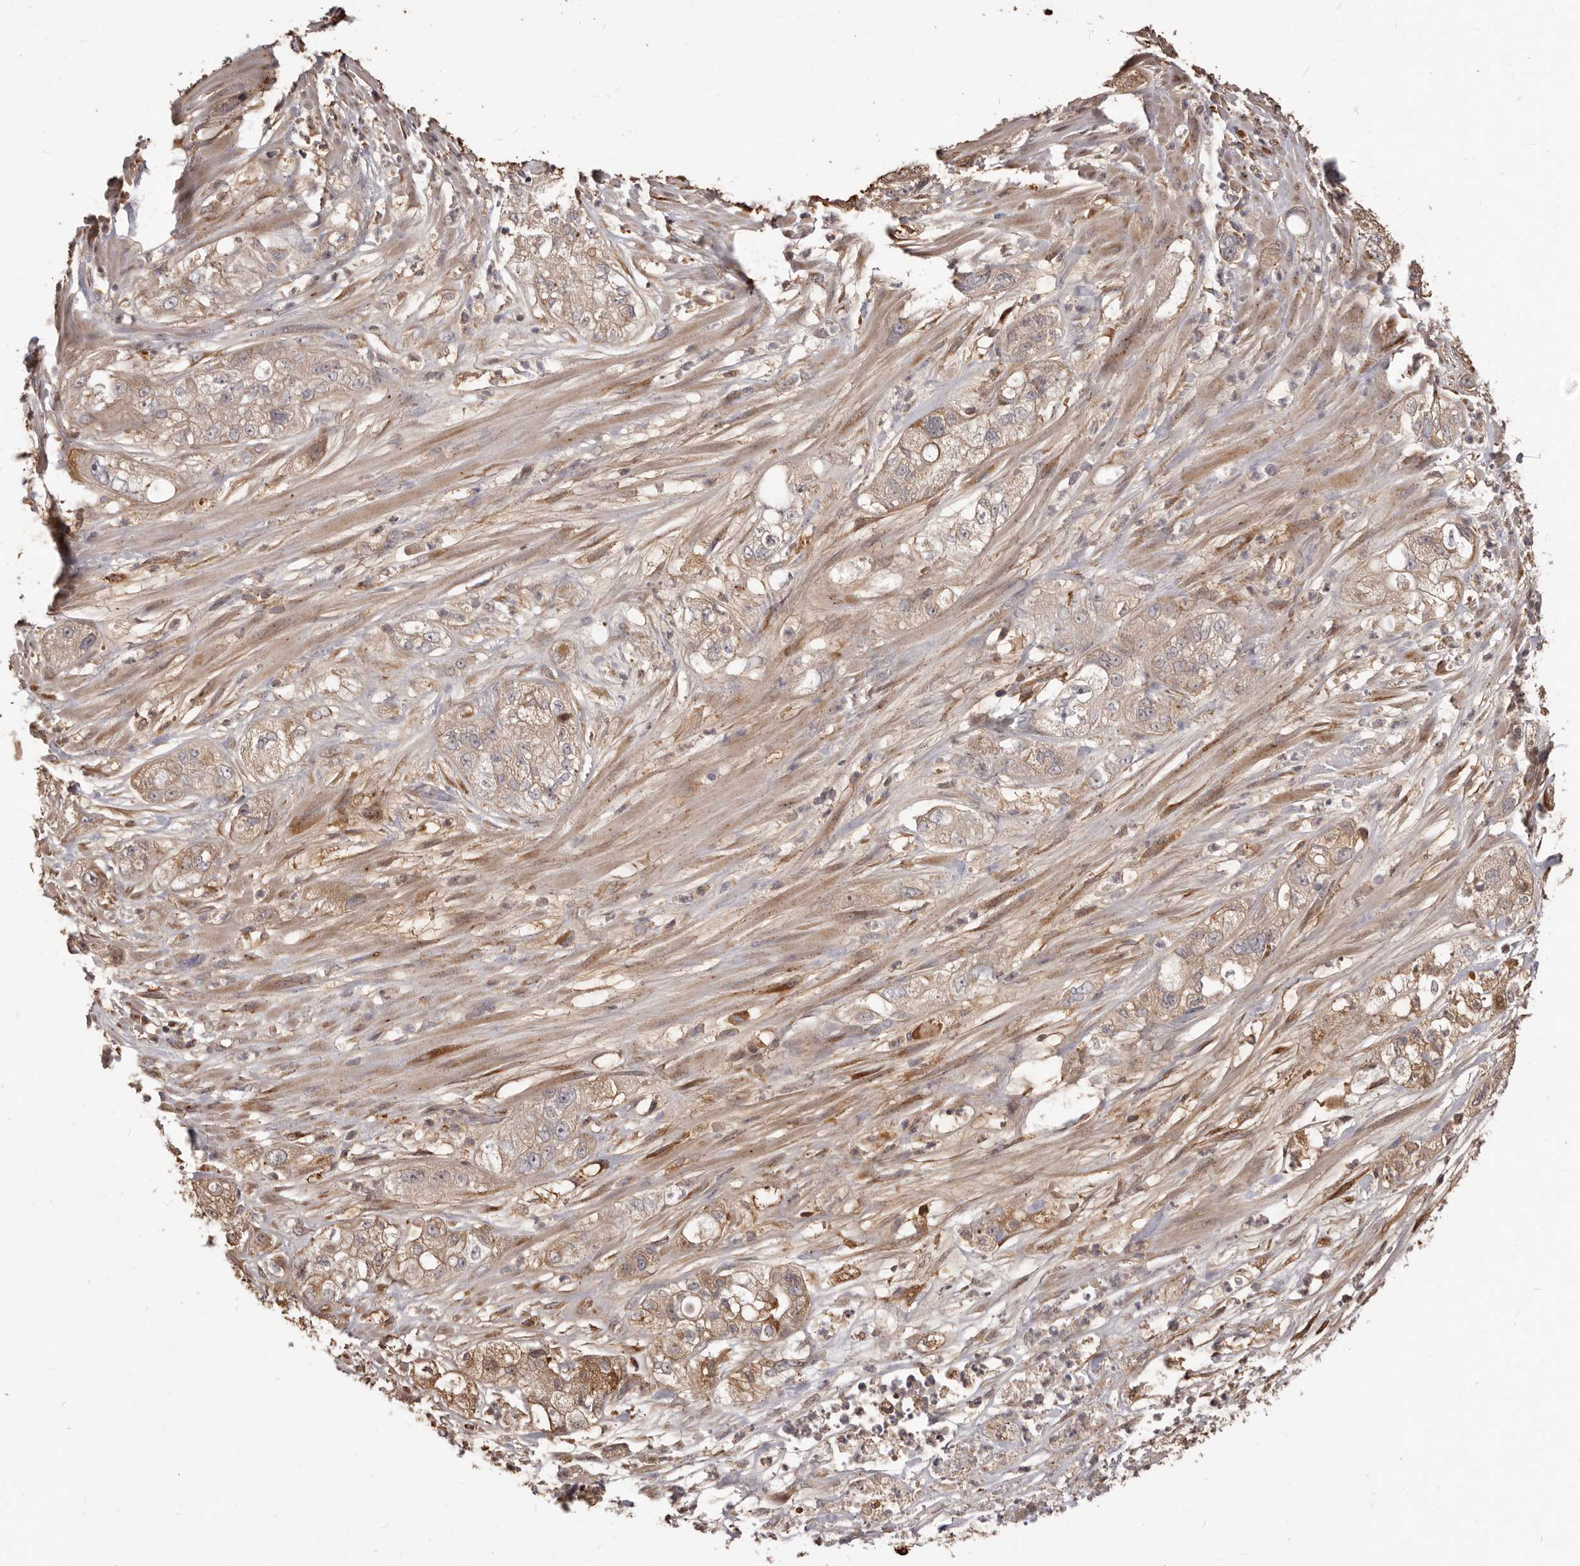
{"staining": {"intensity": "weak", "quantity": ">75%", "location": "cytoplasmic/membranous"}, "tissue": "pancreatic cancer", "cell_type": "Tumor cells", "image_type": "cancer", "snomed": [{"axis": "morphology", "description": "Adenocarcinoma, NOS"}, {"axis": "topography", "description": "Pancreas"}], "caption": "Tumor cells reveal low levels of weak cytoplasmic/membranous staining in about >75% of cells in pancreatic cancer (adenocarcinoma).", "gene": "MTO1", "patient": {"sex": "female", "age": 78}}